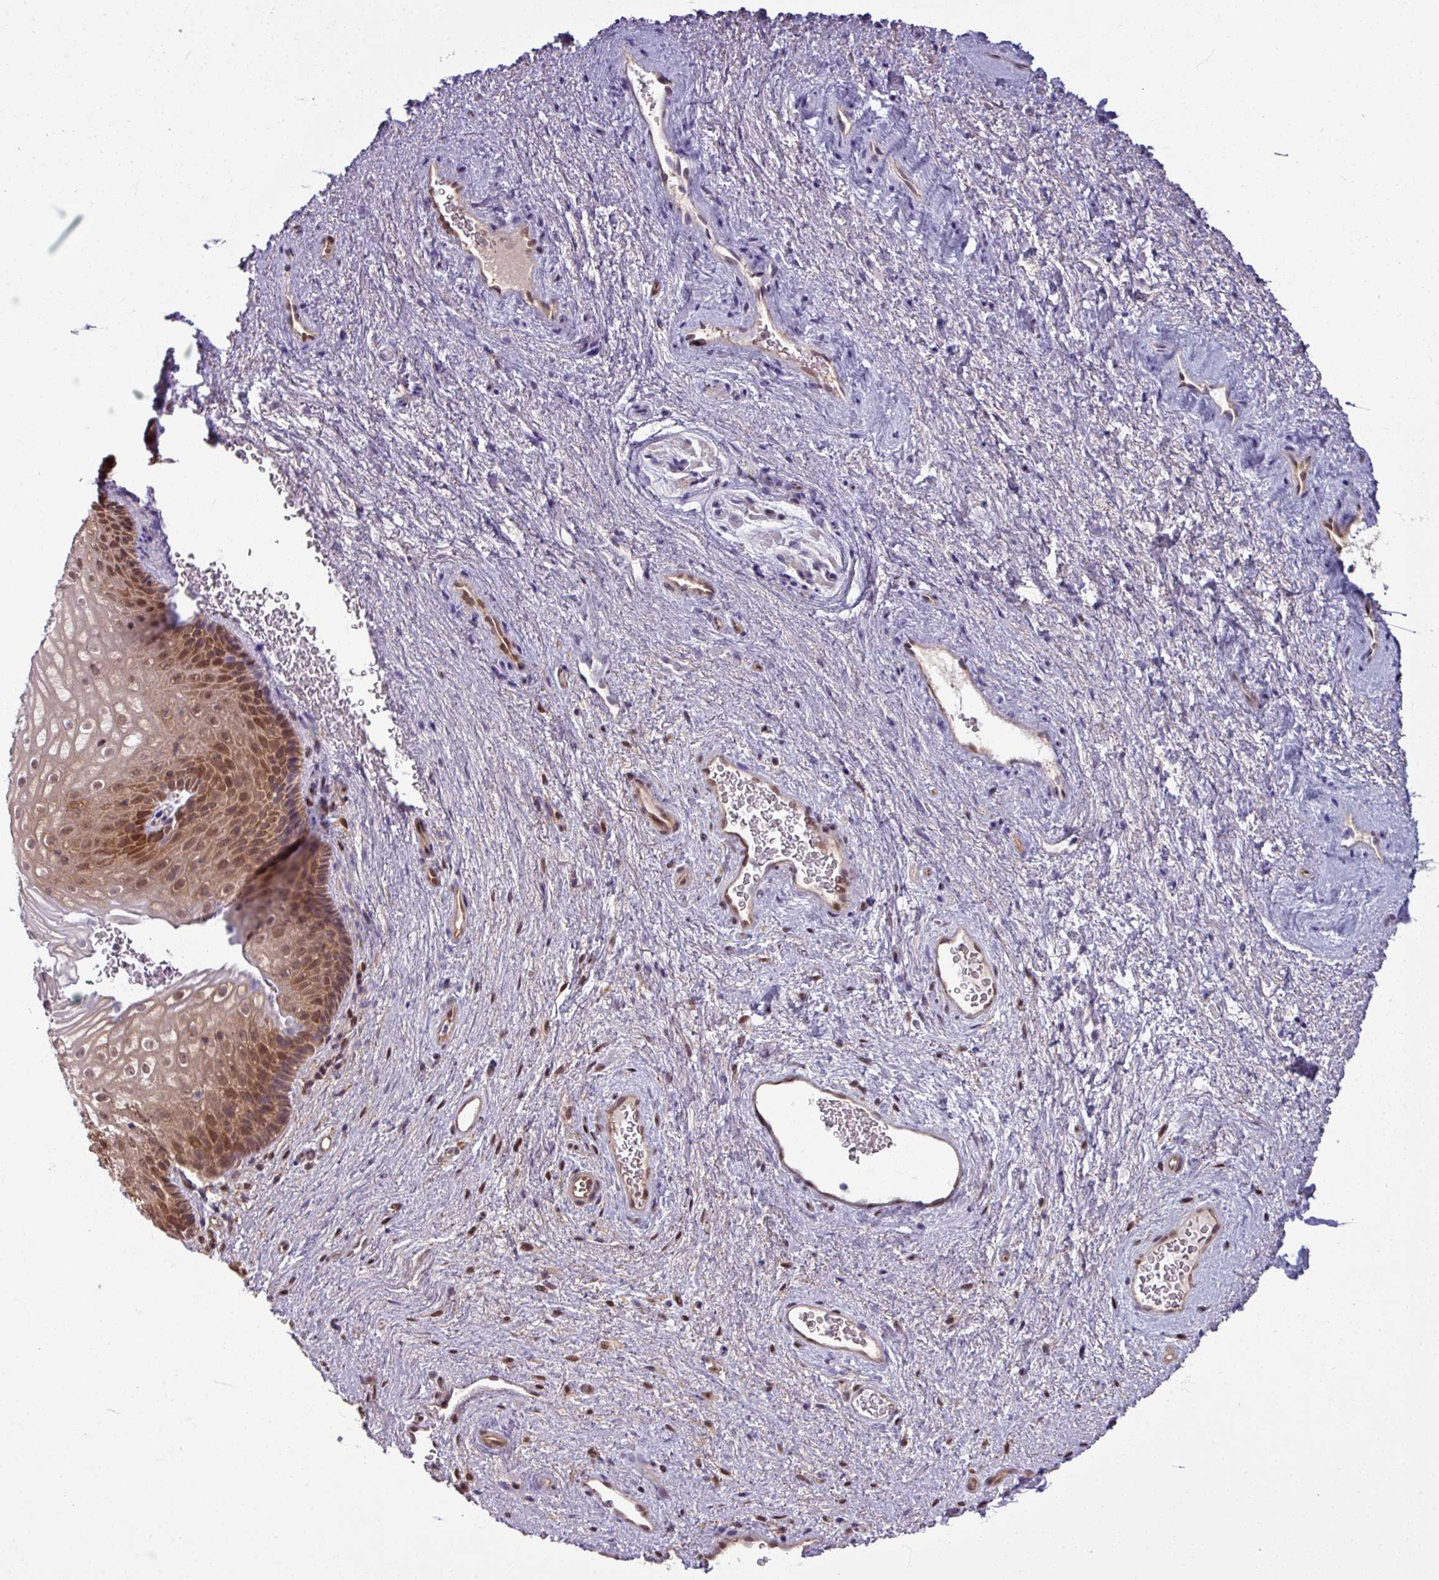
{"staining": {"intensity": "moderate", "quantity": "25%-75%", "location": "cytoplasmic/membranous,nuclear"}, "tissue": "vagina", "cell_type": "Squamous epithelial cells", "image_type": "normal", "snomed": [{"axis": "morphology", "description": "Normal tissue, NOS"}, {"axis": "topography", "description": "Vagina"}], "caption": "Immunohistochemistry image of unremarkable human vagina stained for a protein (brown), which displays medium levels of moderate cytoplasmic/membranous,nuclear expression in about 25%-75% of squamous epithelial cells.", "gene": "KCTD11", "patient": {"sex": "female", "age": 47}}